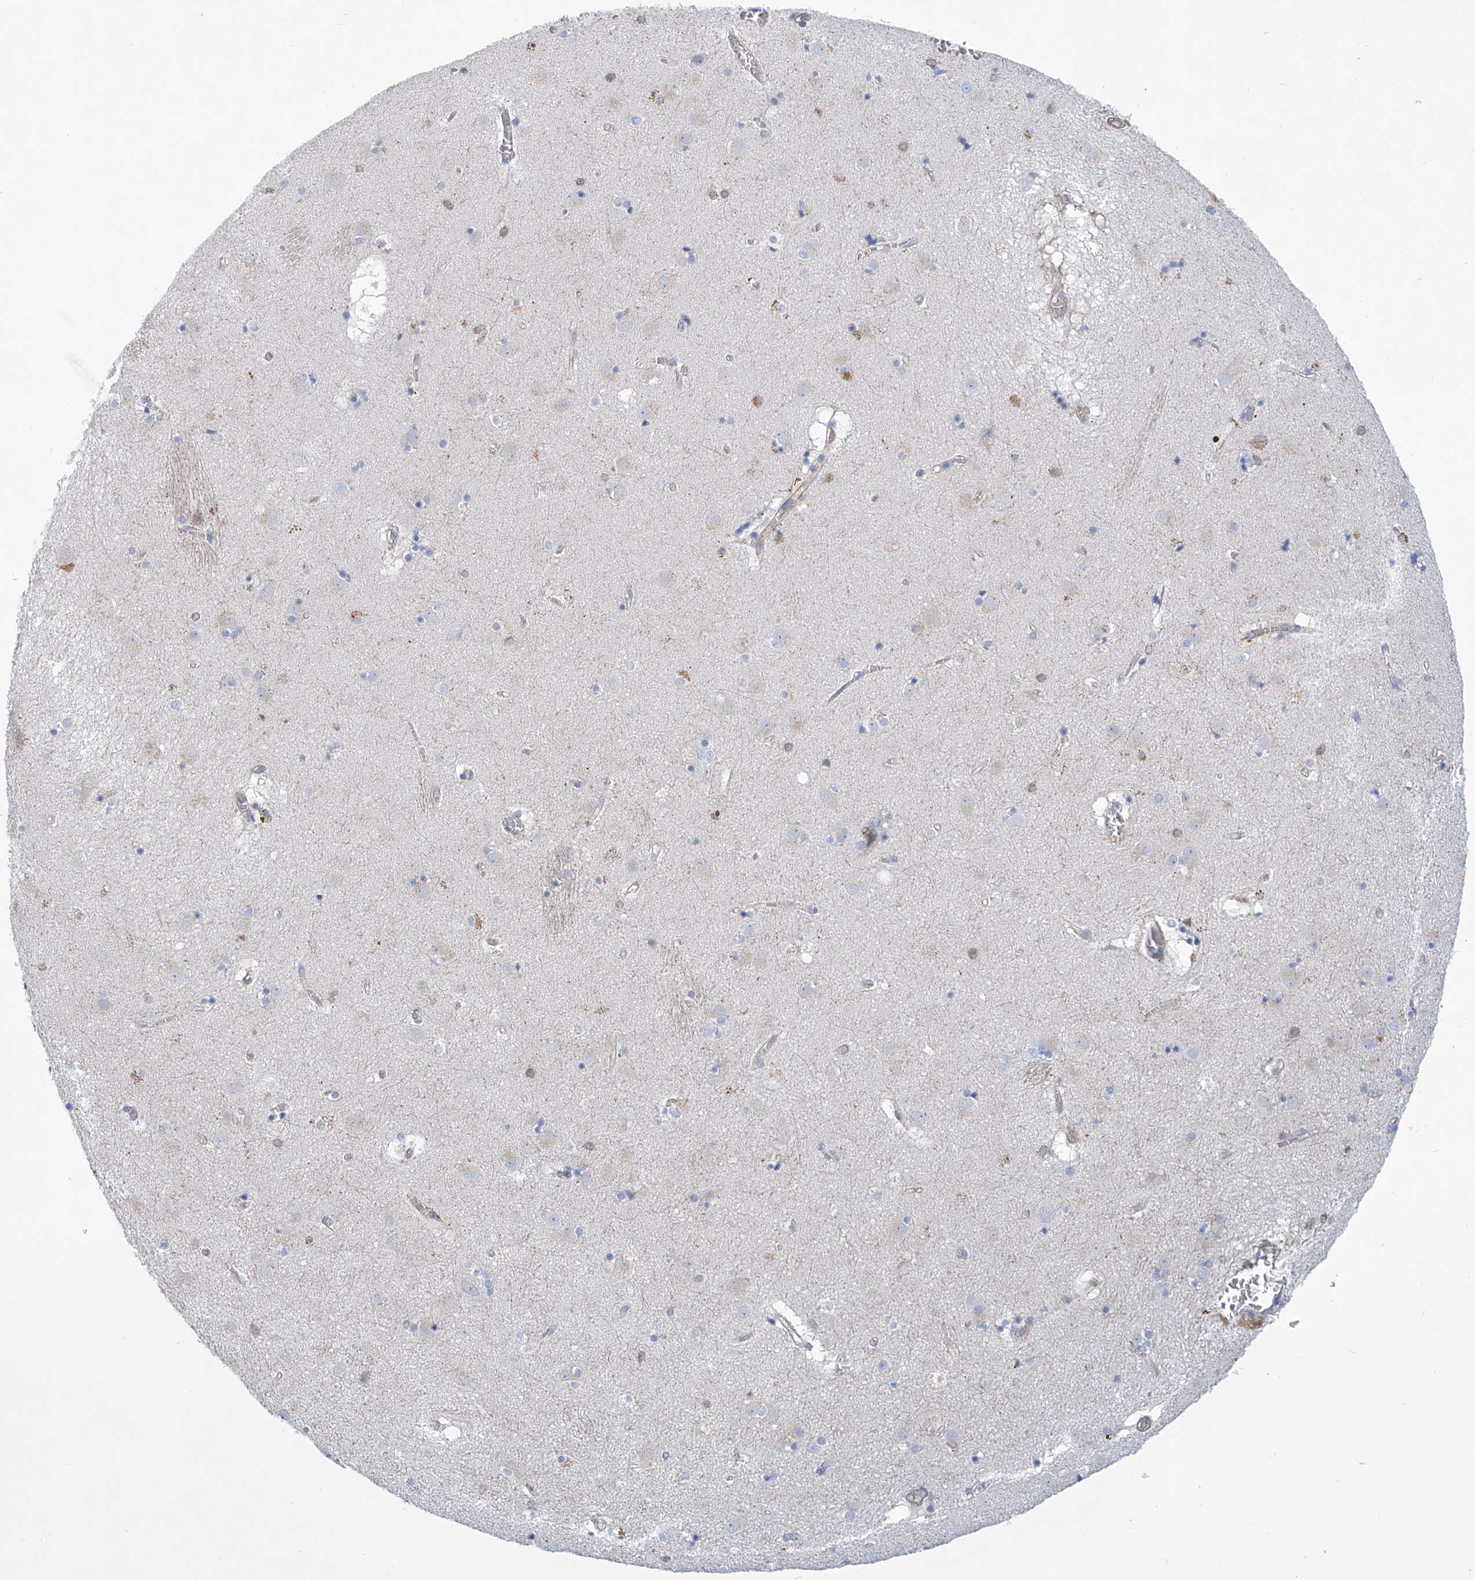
{"staining": {"intensity": "weak", "quantity": "<25%", "location": "cytoplasmic/membranous"}, "tissue": "caudate", "cell_type": "Glial cells", "image_type": "normal", "snomed": [{"axis": "morphology", "description": "Normal tissue, NOS"}, {"axis": "topography", "description": "Lateral ventricle wall"}], "caption": "Glial cells show no significant staining in unremarkable caudate. The staining was performed using DAB (3,3'-diaminobenzidine) to visualize the protein expression in brown, while the nuclei were stained in blue with hematoxylin (Magnification: 20x).", "gene": "TNN", "patient": {"sex": "male", "age": 70}}